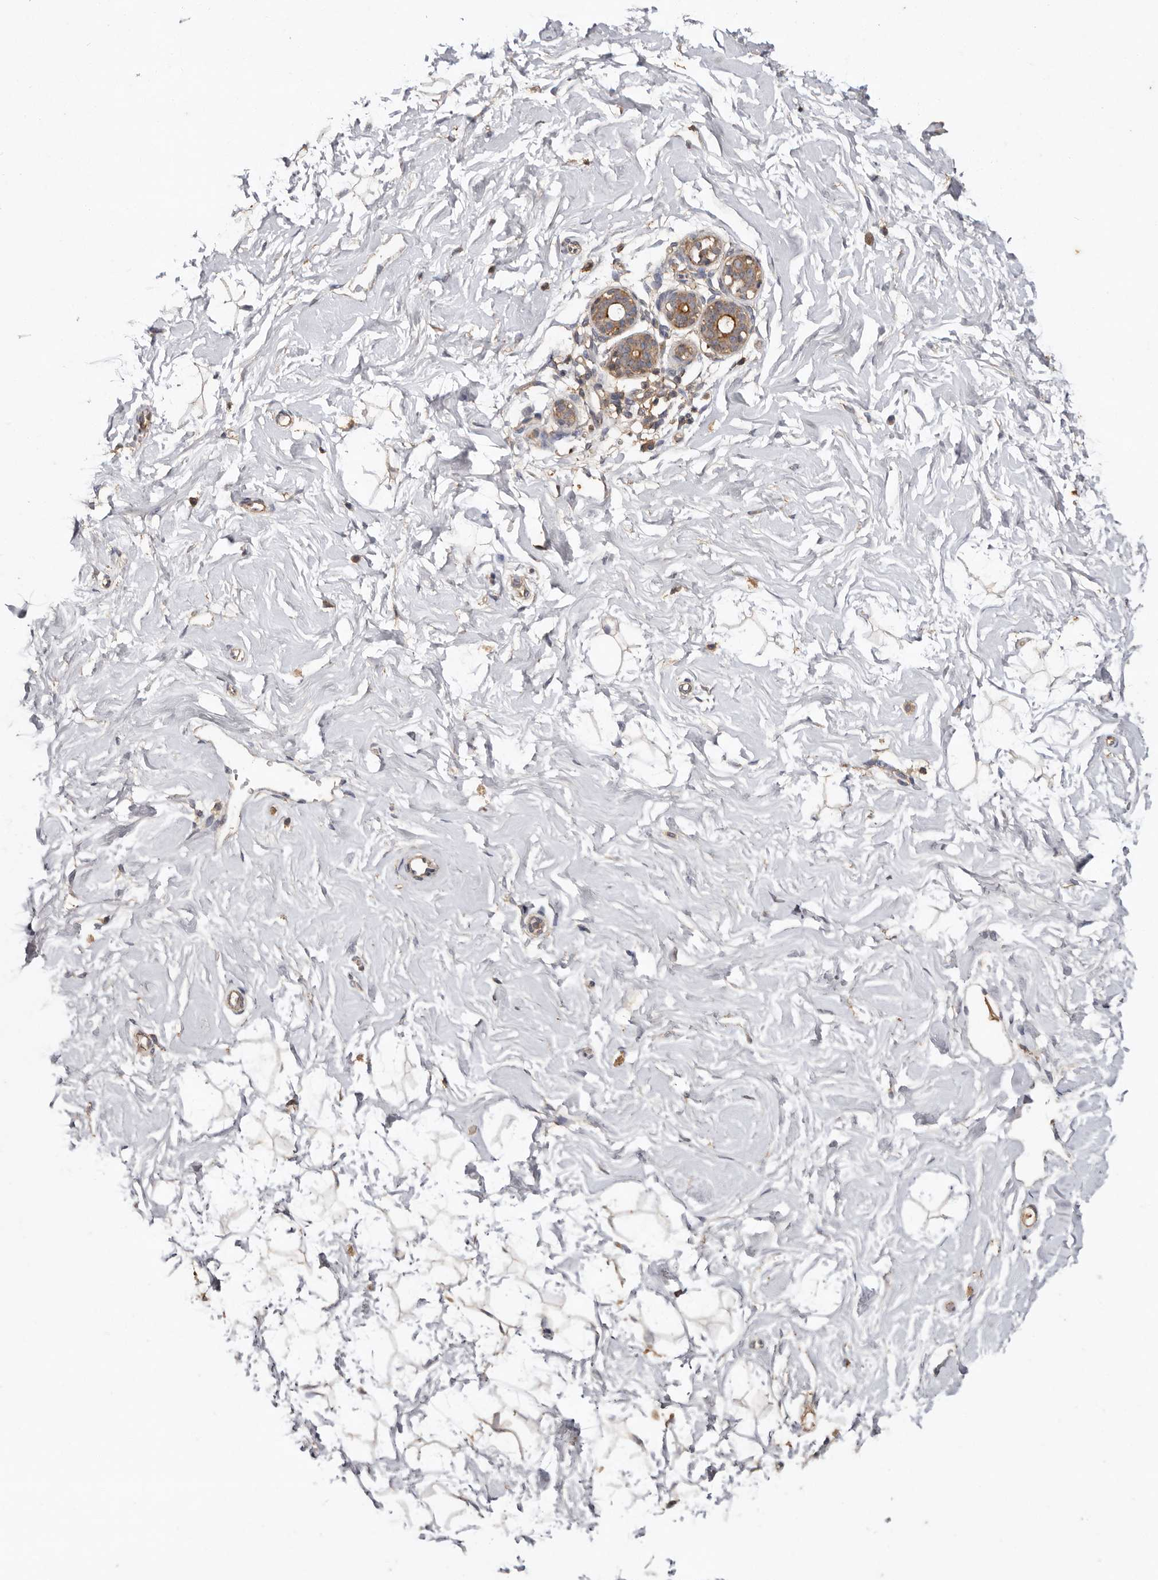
{"staining": {"intensity": "negative", "quantity": "none", "location": "none"}, "tissue": "breast", "cell_type": "Adipocytes", "image_type": "normal", "snomed": [{"axis": "morphology", "description": "Normal tissue, NOS"}, {"axis": "morphology", "description": "Adenoma, NOS"}, {"axis": "topography", "description": "Breast"}], "caption": "Micrograph shows no protein expression in adipocytes of unremarkable breast.", "gene": "RWDD1", "patient": {"sex": "female", "age": 23}}